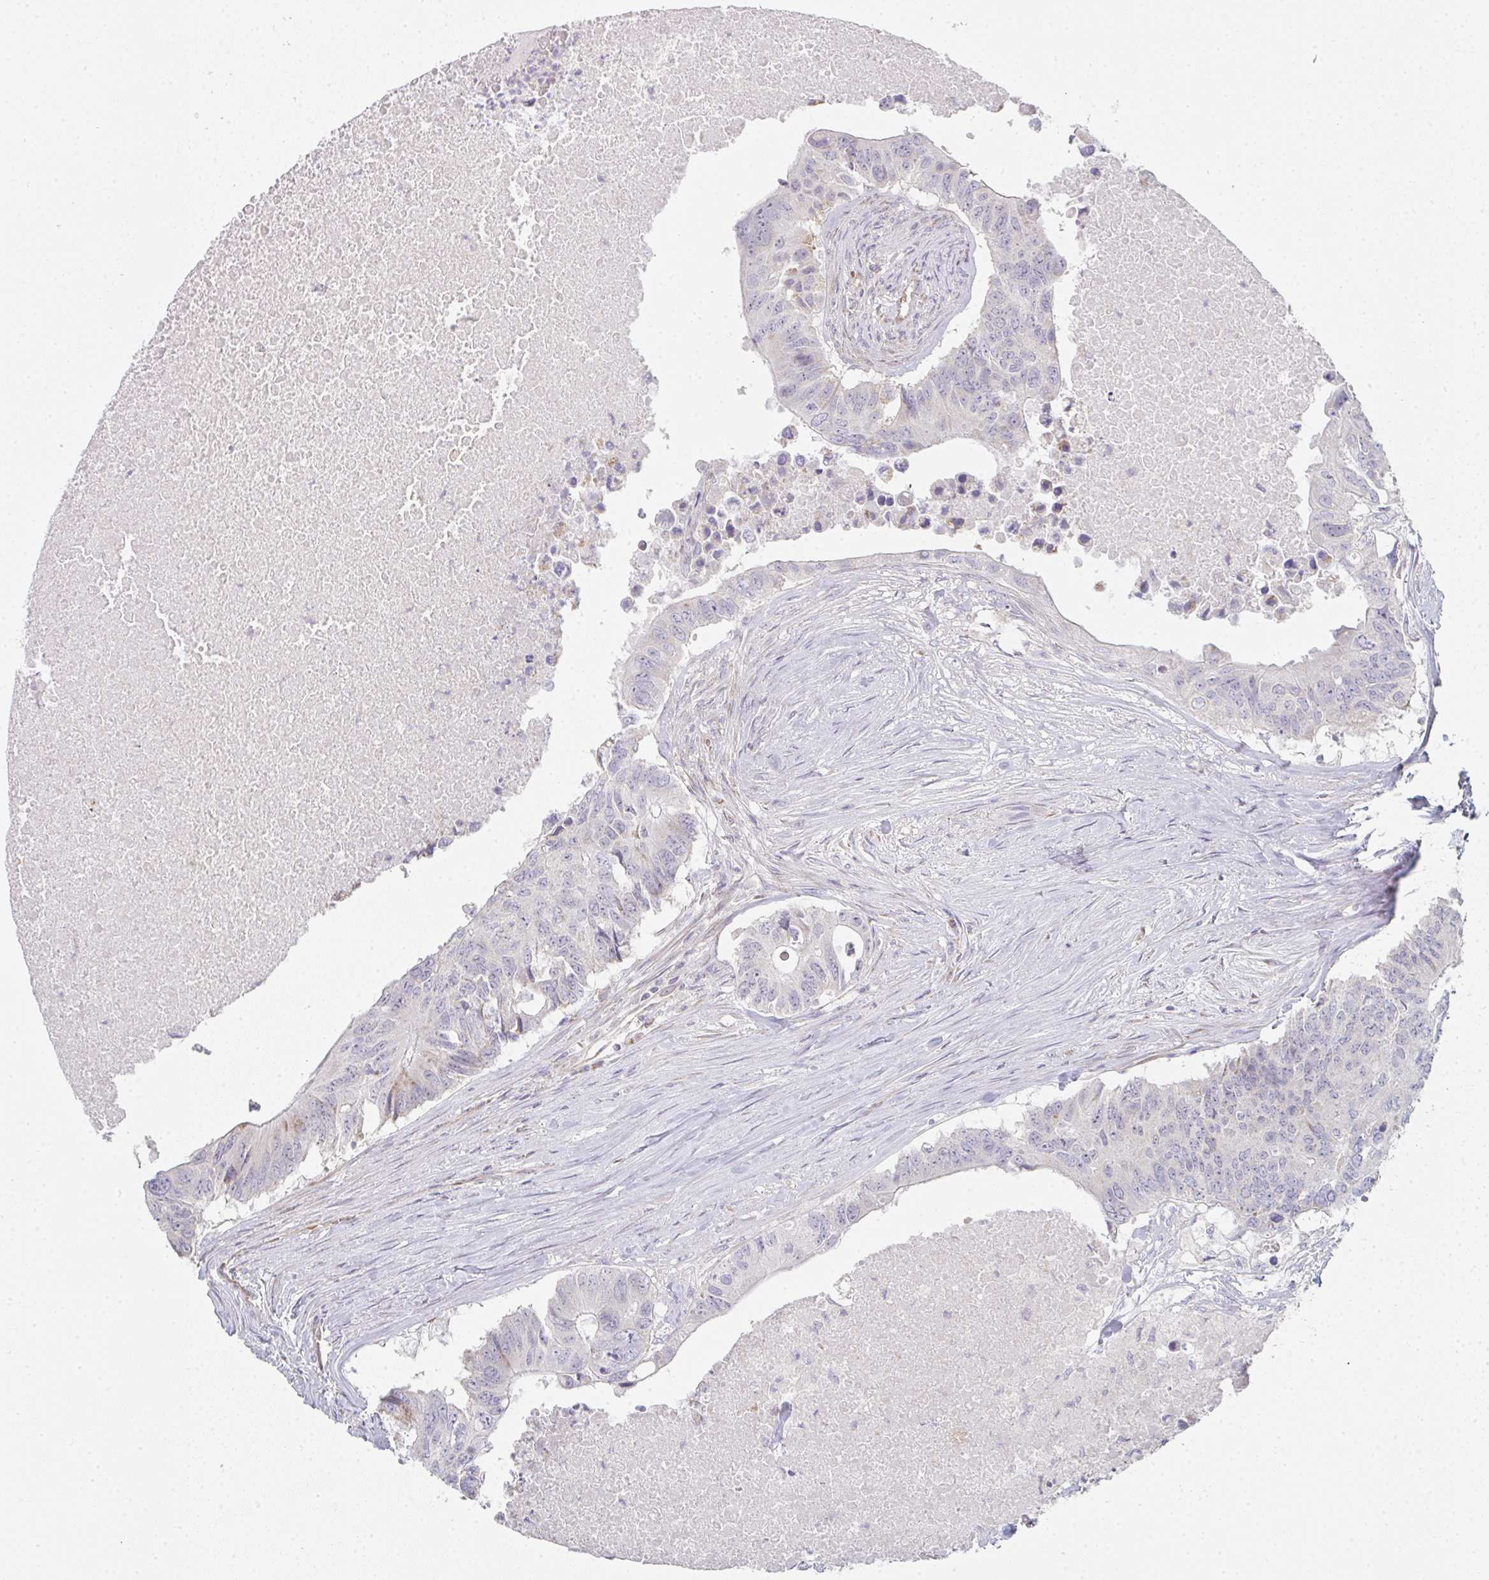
{"staining": {"intensity": "negative", "quantity": "none", "location": "none"}, "tissue": "colorectal cancer", "cell_type": "Tumor cells", "image_type": "cancer", "snomed": [{"axis": "morphology", "description": "Adenocarcinoma, NOS"}, {"axis": "topography", "description": "Colon"}], "caption": "A high-resolution photomicrograph shows IHC staining of adenocarcinoma (colorectal), which shows no significant staining in tumor cells. The staining is performed using DAB (3,3'-diaminobenzidine) brown chromogen with nuclei counter-stained in using hematoxylin.", "gene": "ZNF526", "patient": {"sex": "male", "age": 71}}